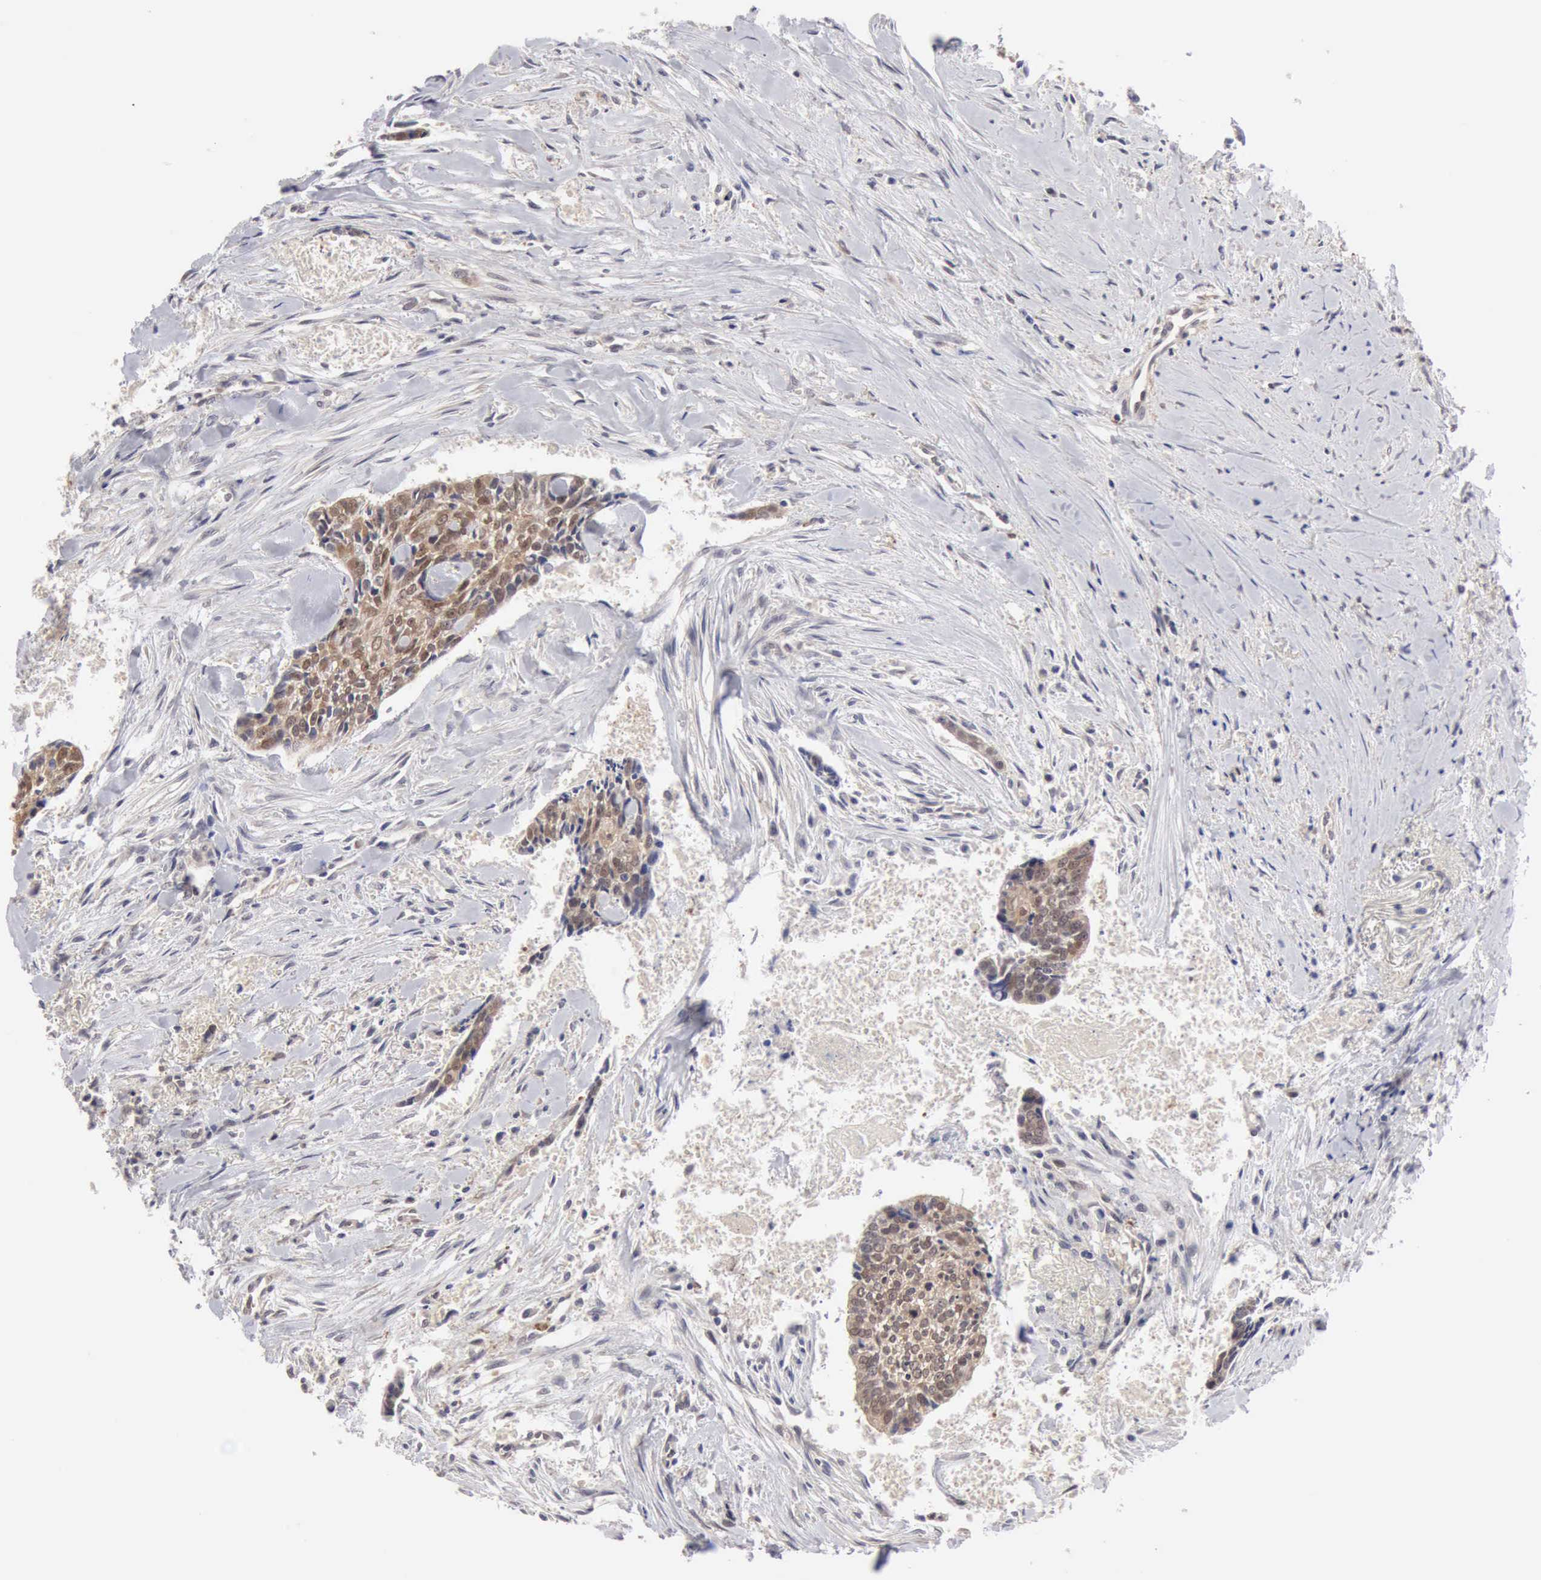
{"staining": {"intensity": "moderate", "quantity": "25%-75%", "location": "cytoplasmic/membranous"}, "tissue": "head and neck cancer", "cell_type": "Tumor cells", "image_type": "cancer", "snomed": [{"axis": "morphology", "description": "Squamous cell carcinoma, NOS"}, {"axis": "topography", "description": "Salivary gland"}, {"axis": "topography", "description": "Head-Neck"}], "caption": "Immunohistochemistry (DAB) staining of human squamous cell carcinoma (head and neck) displays moderate cytoplasmic/membranous protein positivity in approximately 25%-75% of tumor cells. (DAB (3,3'-diaminobenzidine) IHC with brightfield microscopy, high magnification).", "gene": "PTGR2", "patient": {"sex": "male", "age": 70}}